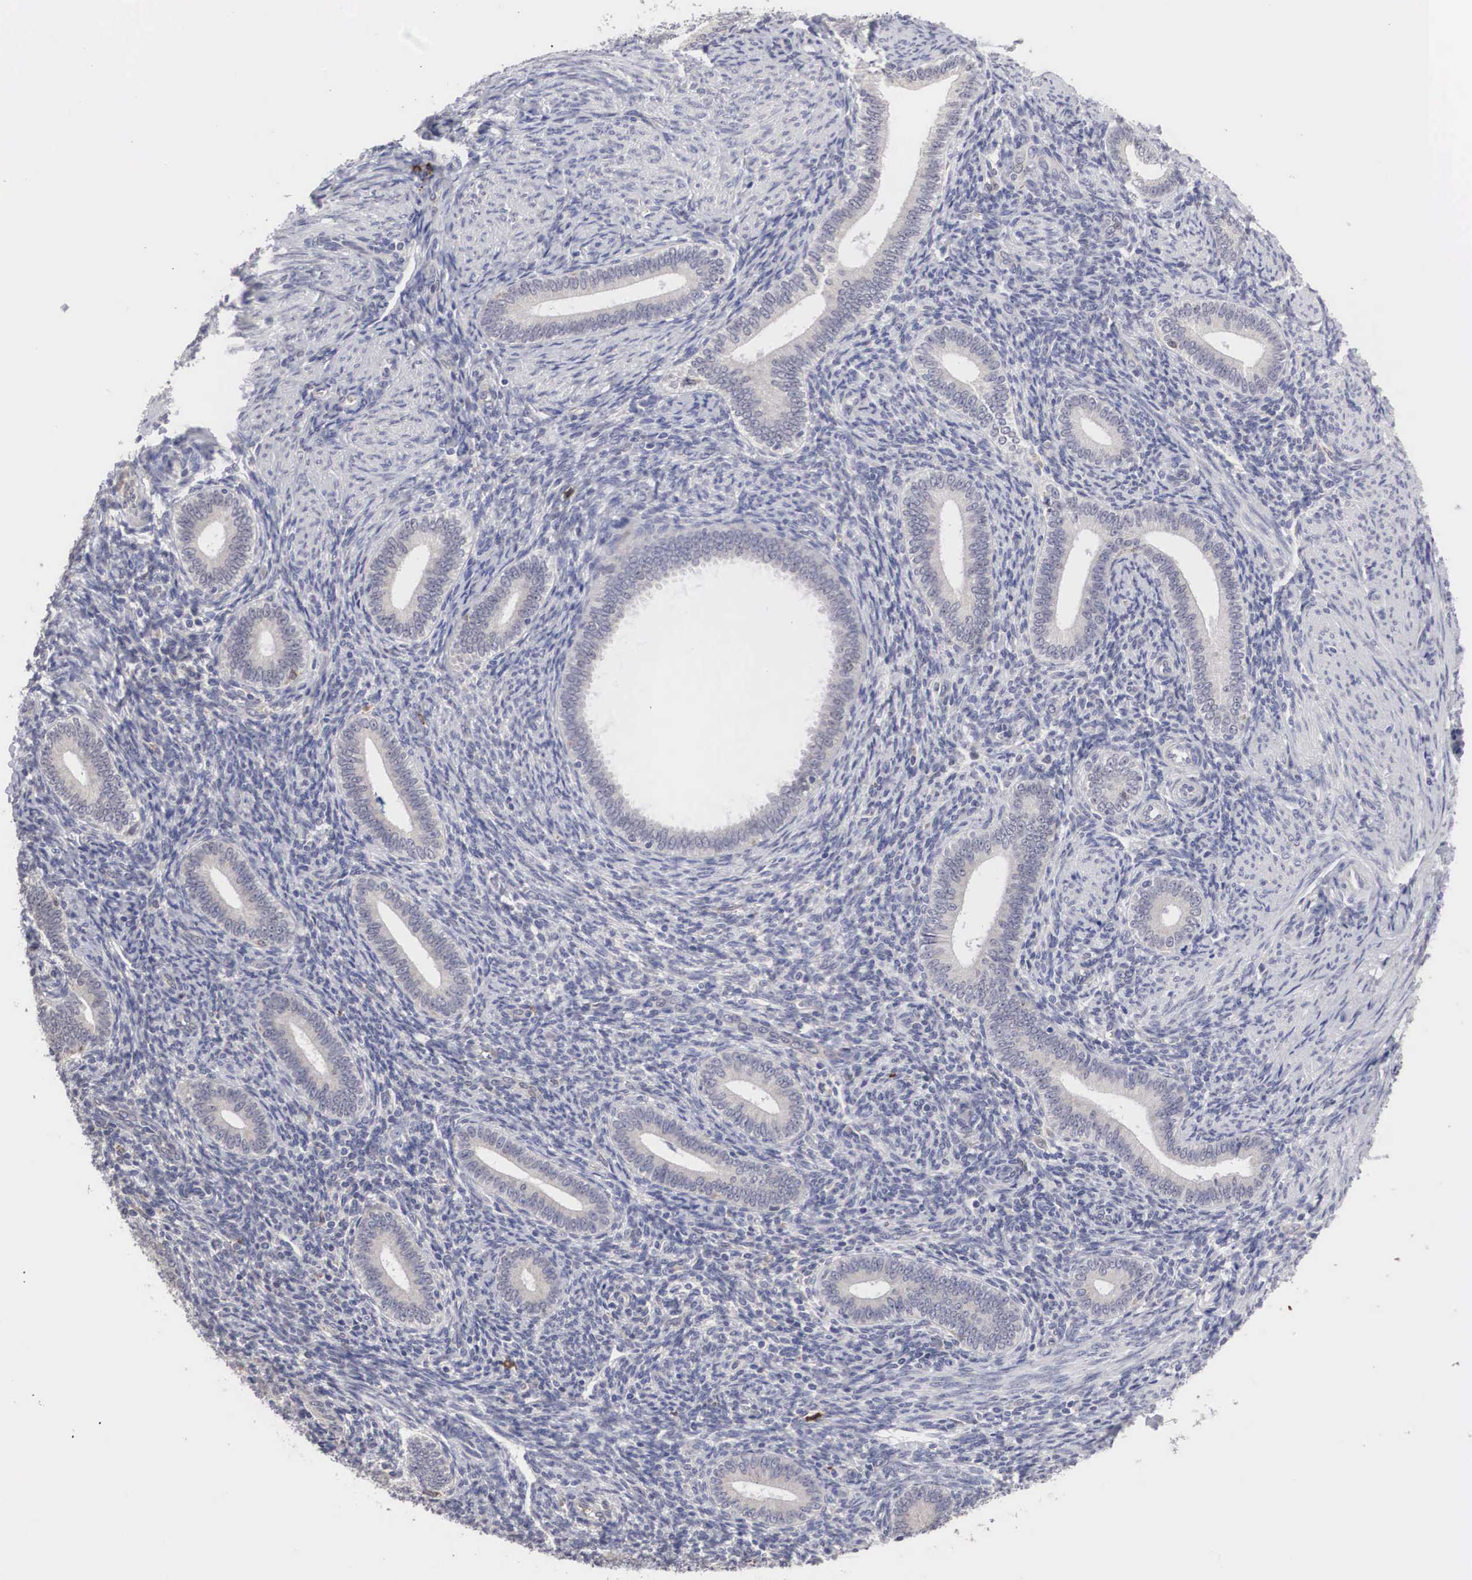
{"staining": {"intensity": "negative", "quantity": "none", "location": "none"}, "tissue": "endometrium", "cell_type": "Cells in endometrial stroma", "image_type": "normal", "snomed": [{"axis": "morphology", "description": "Normal tissue, NOS"}, {"axis": "topography", "description": "Endometrium"}], "caption": "High magnification brightfield microscopy of benign endometrium stained with DAB (brown) and counterstained with hematoxylin (blue): cells in endometrial stroma show no significant staining. (Immunohistochemistry (ihc), brightfield microscopy, high magnification).", "gene": "HMOX1", "patient": {"sex": "female", "age": 35}}